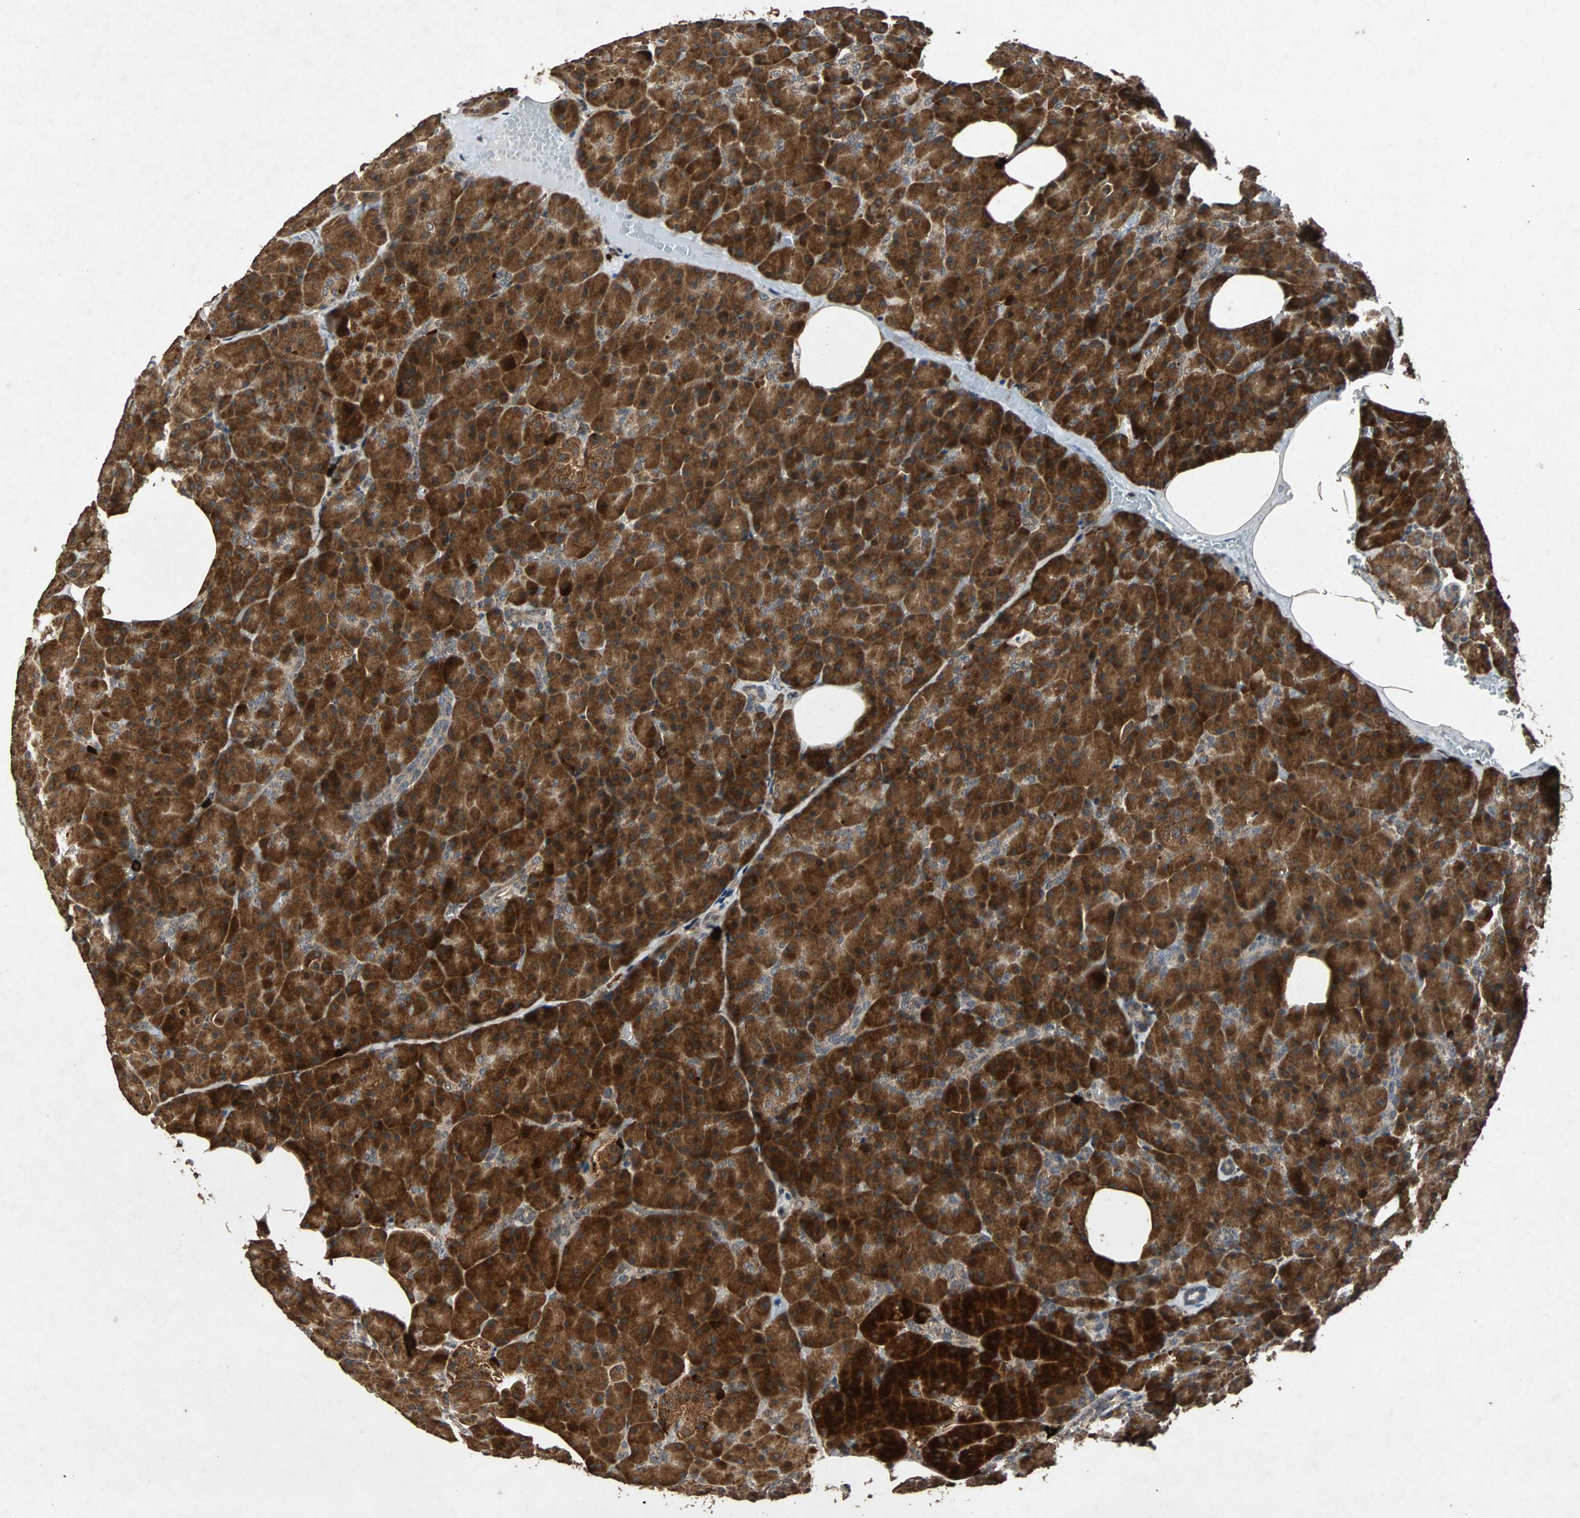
{"staining": {"intensity": "strong", "quantity": ">75%", "location": "cytoplasmic/membranous,nuclear"}, "tissue": "pancreas", "cell_type": "Exocrine glandular cells", "image_type": "normal", "snomed": [{"axis": "morphology", "description": "Normal tissue, NOS"}, {"axis": "topography", "description": "Pancreas"}], "caption": "A brown stain labels strong cytoplasmic/membranous,nuclear expression of a protein in exocrine glandular cells of benign human pancreas. (brown staining indicates protein expression, while blue staining denotes nuclei).", "gene": "USP31", "patient": {"sex": "female", "age": 35}}